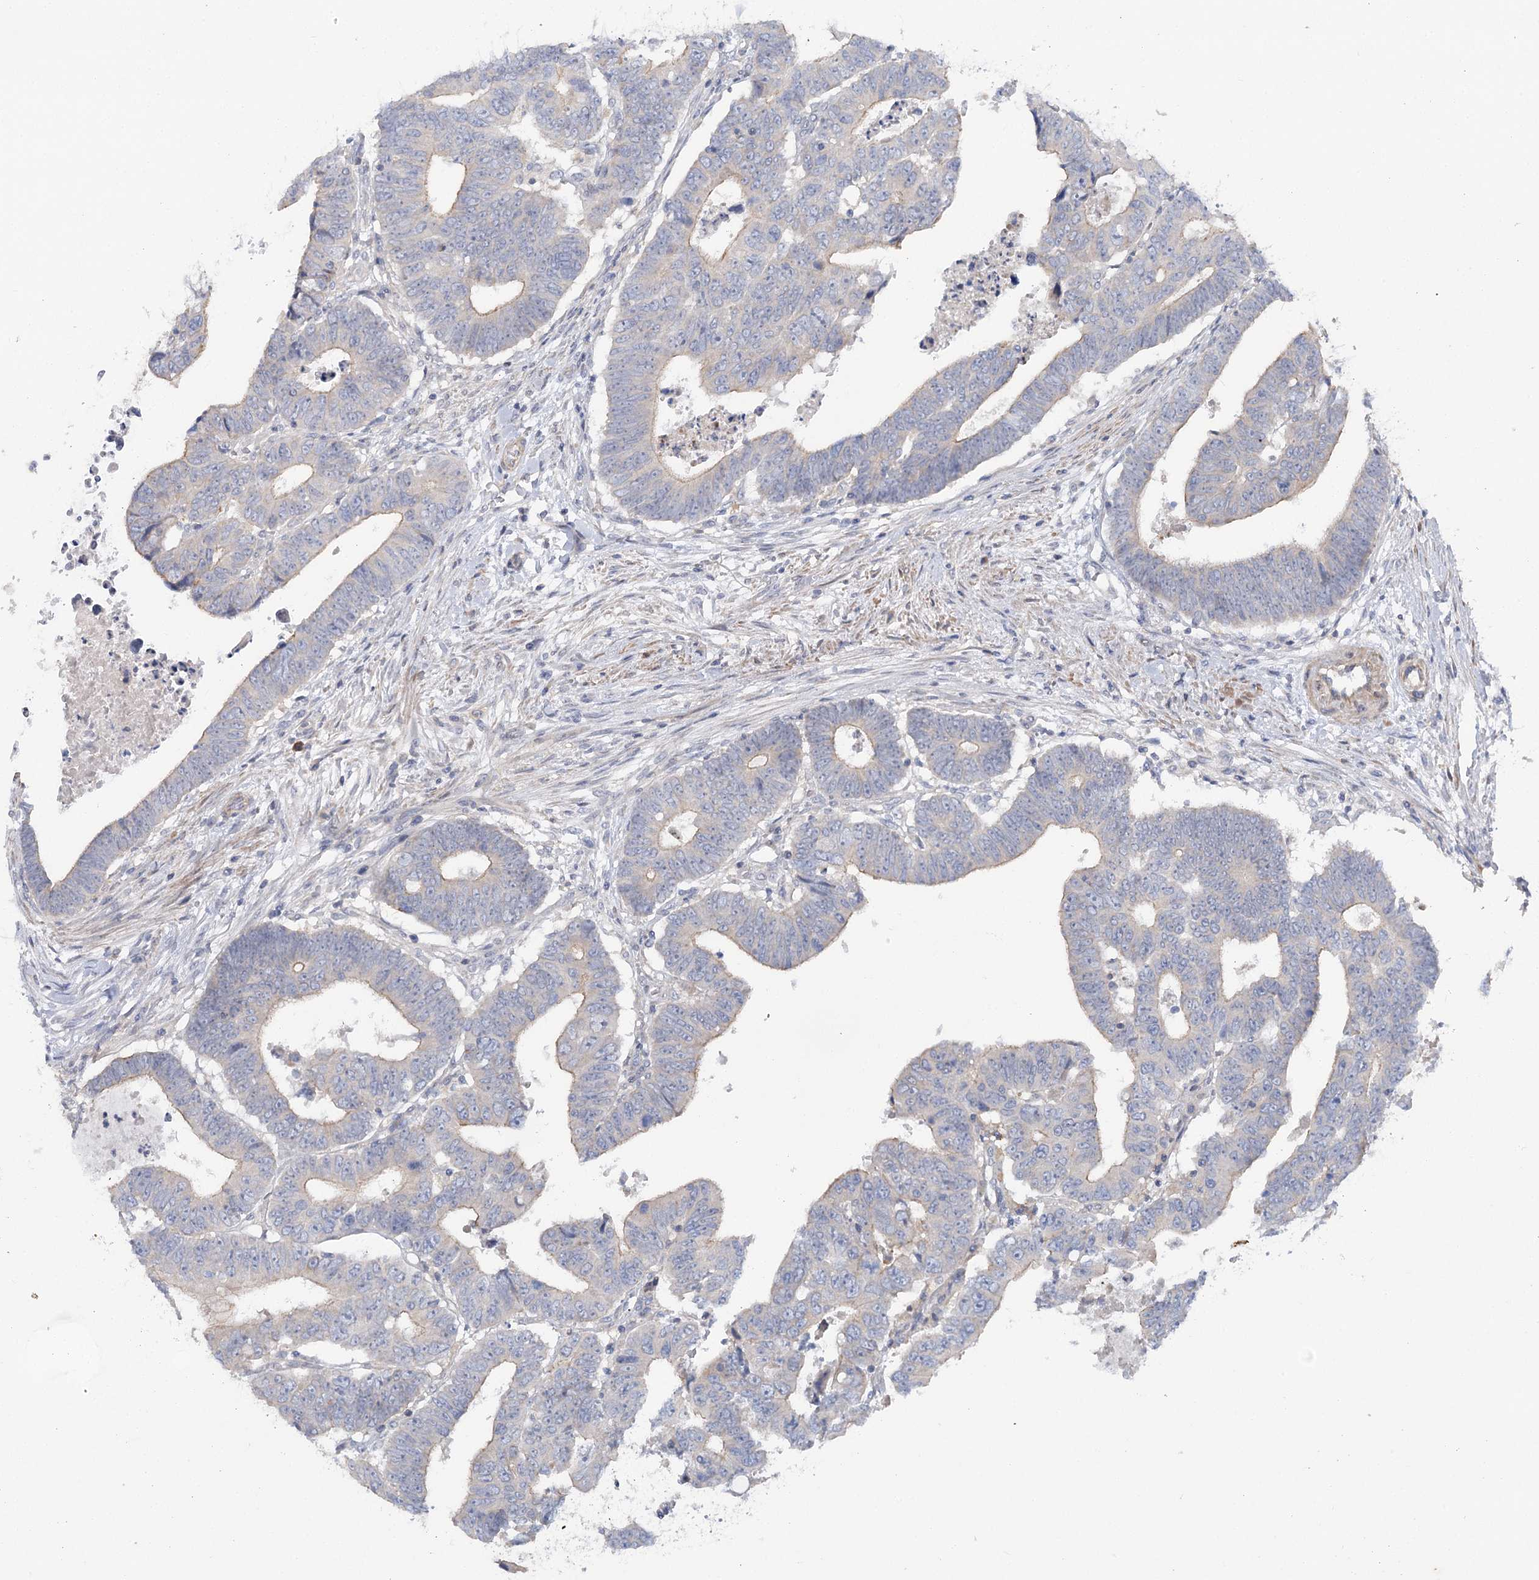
{"staining": {"intensity": "weak", "quantity": "<25%", "location": "cytoplasmic/membranous"}, "tissue": "colorectal cancer", "cell_type": "Tumor cells", "image_type": "cancer", "snomed": [{"axis": "morphology", "description": "Normal tissue, NOS"}, {"axis": "morphology", "description": "Adenocarcinoma, NOS"}, {"axis": "topography", "description": "Rectum"}], "caption": "Protein analysis of adenocarcinoma (colorectal) shows no significant staining in tumor cells.", "gene": "SCN11A", "patient": {"sex": "female", "age": 65}}